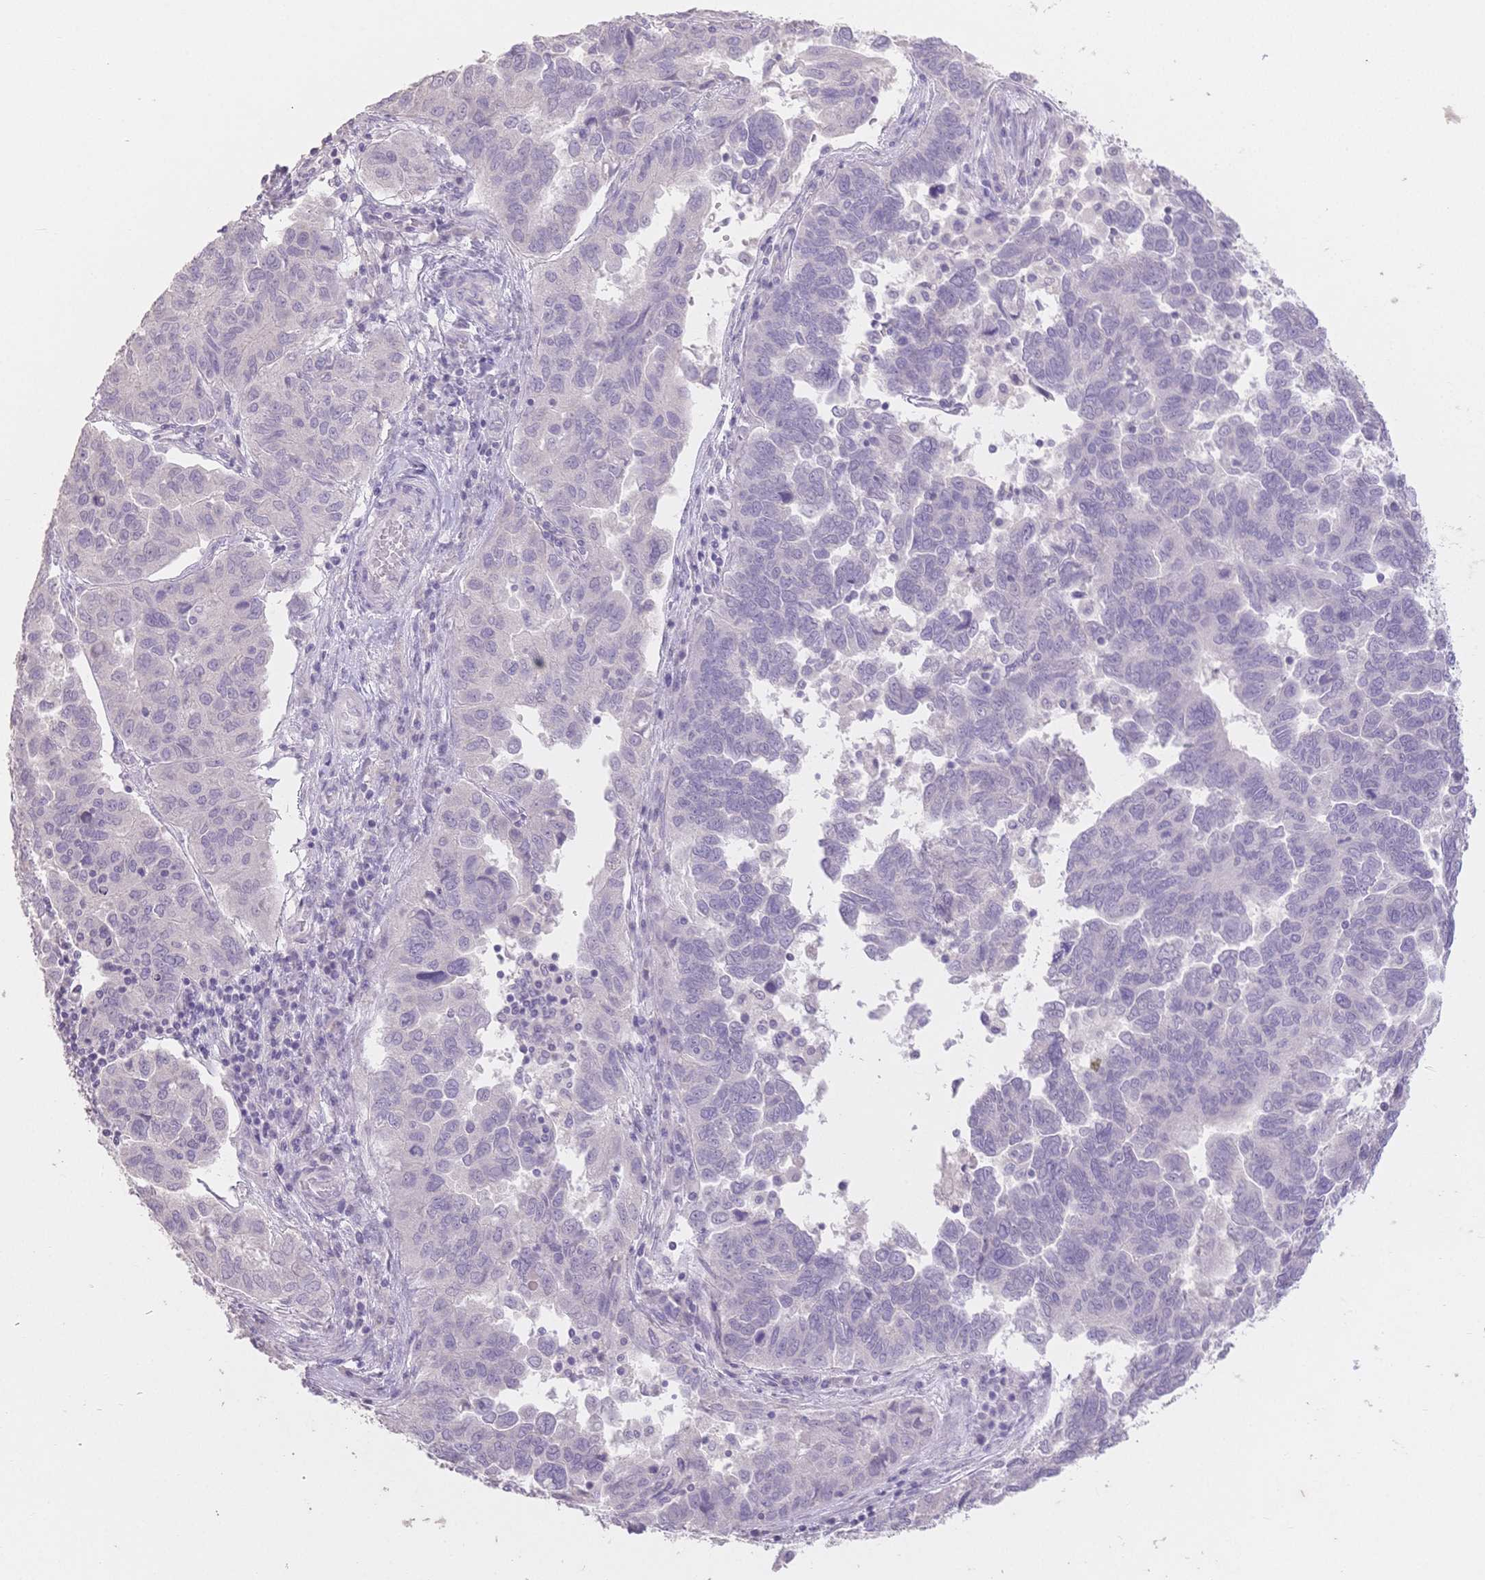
{"staining": {"intensity": "negative", "quantity": "none", "location": "none"}, "tissue": "ovarian cancer", "cell_type": "Tumor cells", "image_type": "cancer", "snomed": [{"axis": "morphology", "description": "Cystadenocarcinoma, serous, NOS"}, {"axis": "topography", "description": "Ovary"}], "caption": "There is no significant positivity in tumor cells of ovarian cancer.", "gene": "SUV39H2", "patient": {"sex": "female", "age": 64}}